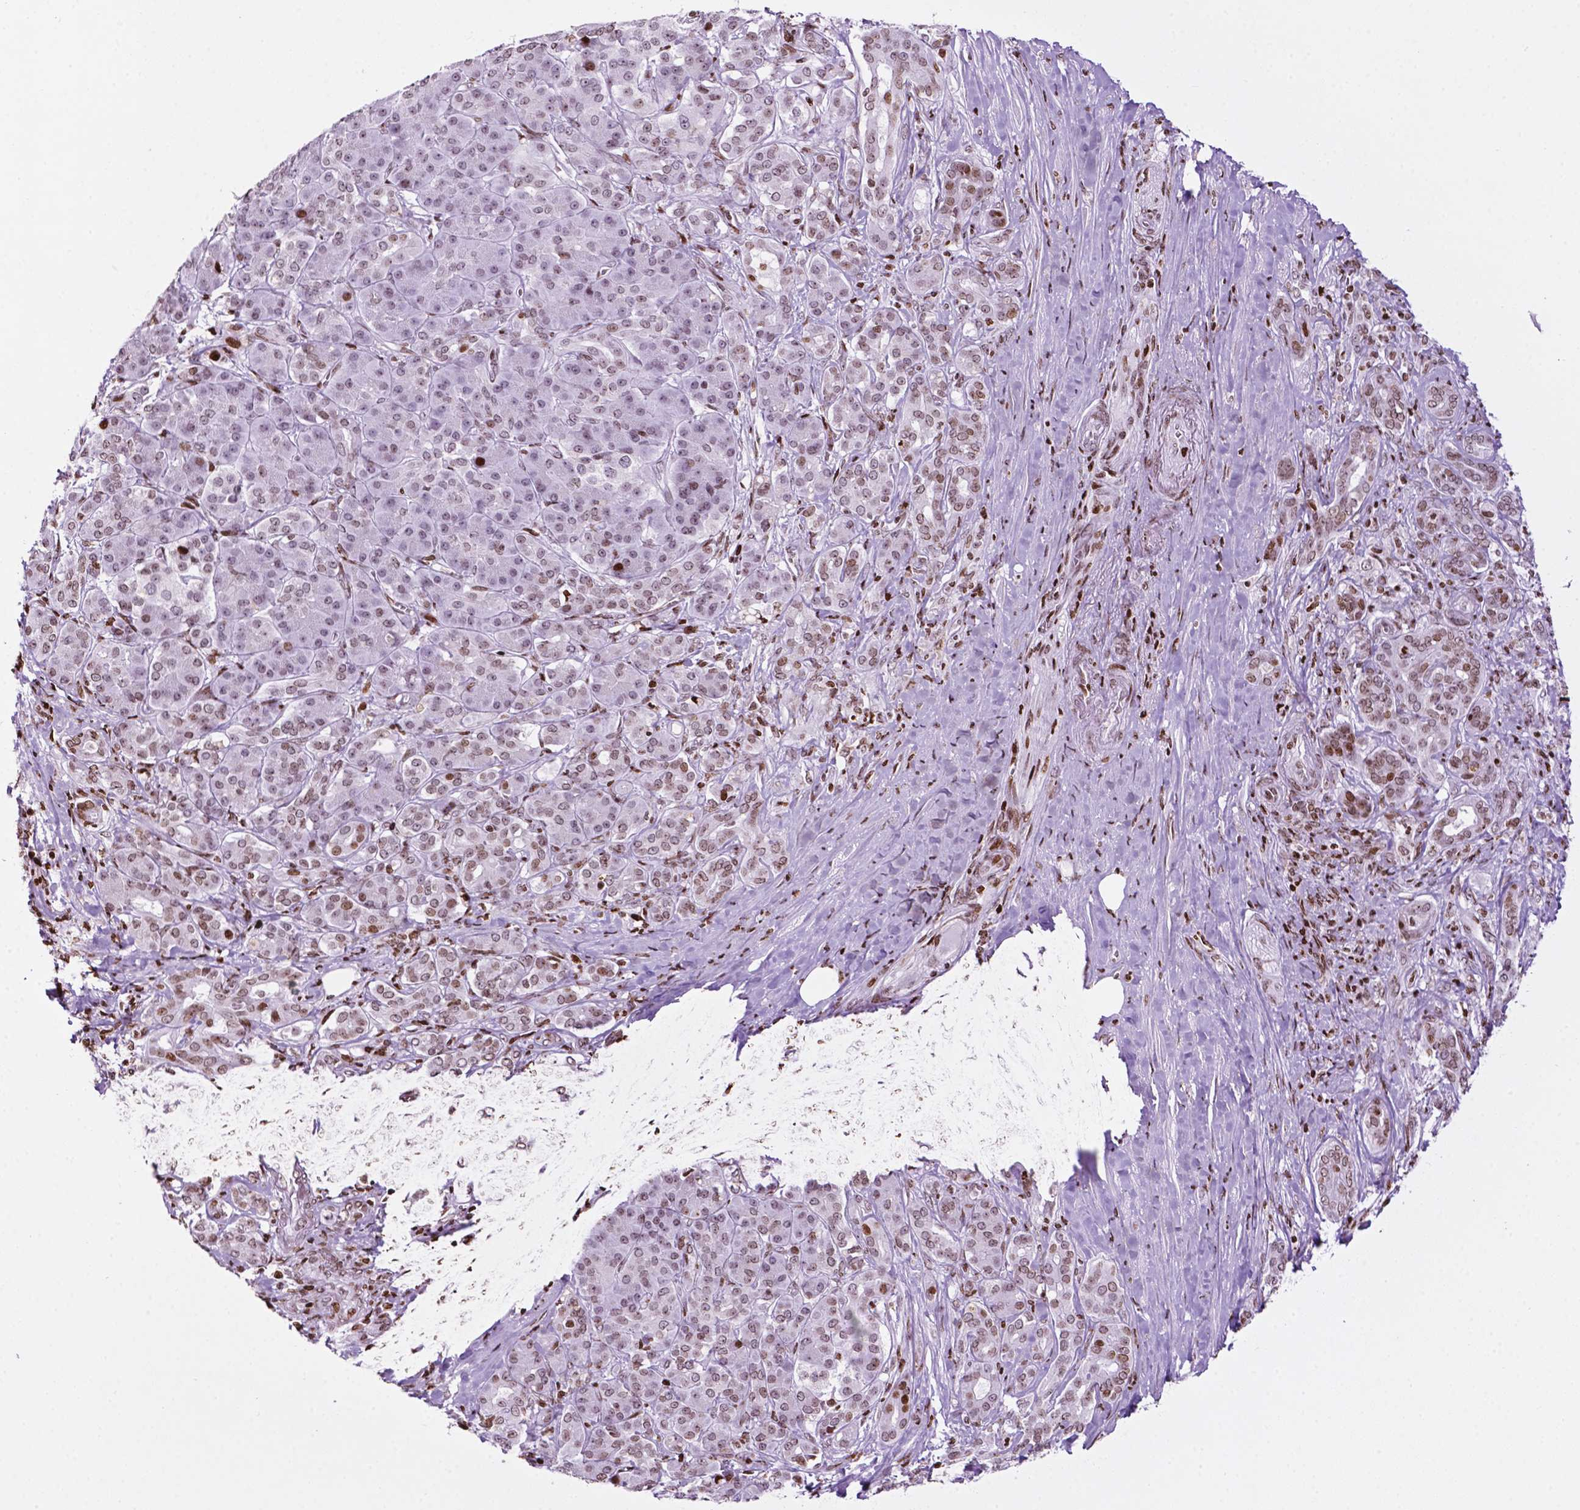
{"staining": {"intensity": "moderate", "quantity": "25%-75%", "location": "nuclear"}, "tissue": "pancreatic cancer", "cell_type": "Tumor cells", "image_type": "cancer", "snomed": [{"axis": "morphology", "description": "Normal tissue, NOS"}, {"axis": "morphology", "description": "Inflammation, NOS"}, {"axis": "morphology", "description": "Adenocarcinoma, NOS"}, {"axis": "topography", "description": "Pancreas"}], "caption": "Tumor cells reveal moderate nuclear expression in approximately 25%-75% of cells in pancreatic cancer (adenocarcinoma).", "gene": "TMEM250", "patient": {"sex": "male", "age": 57}}